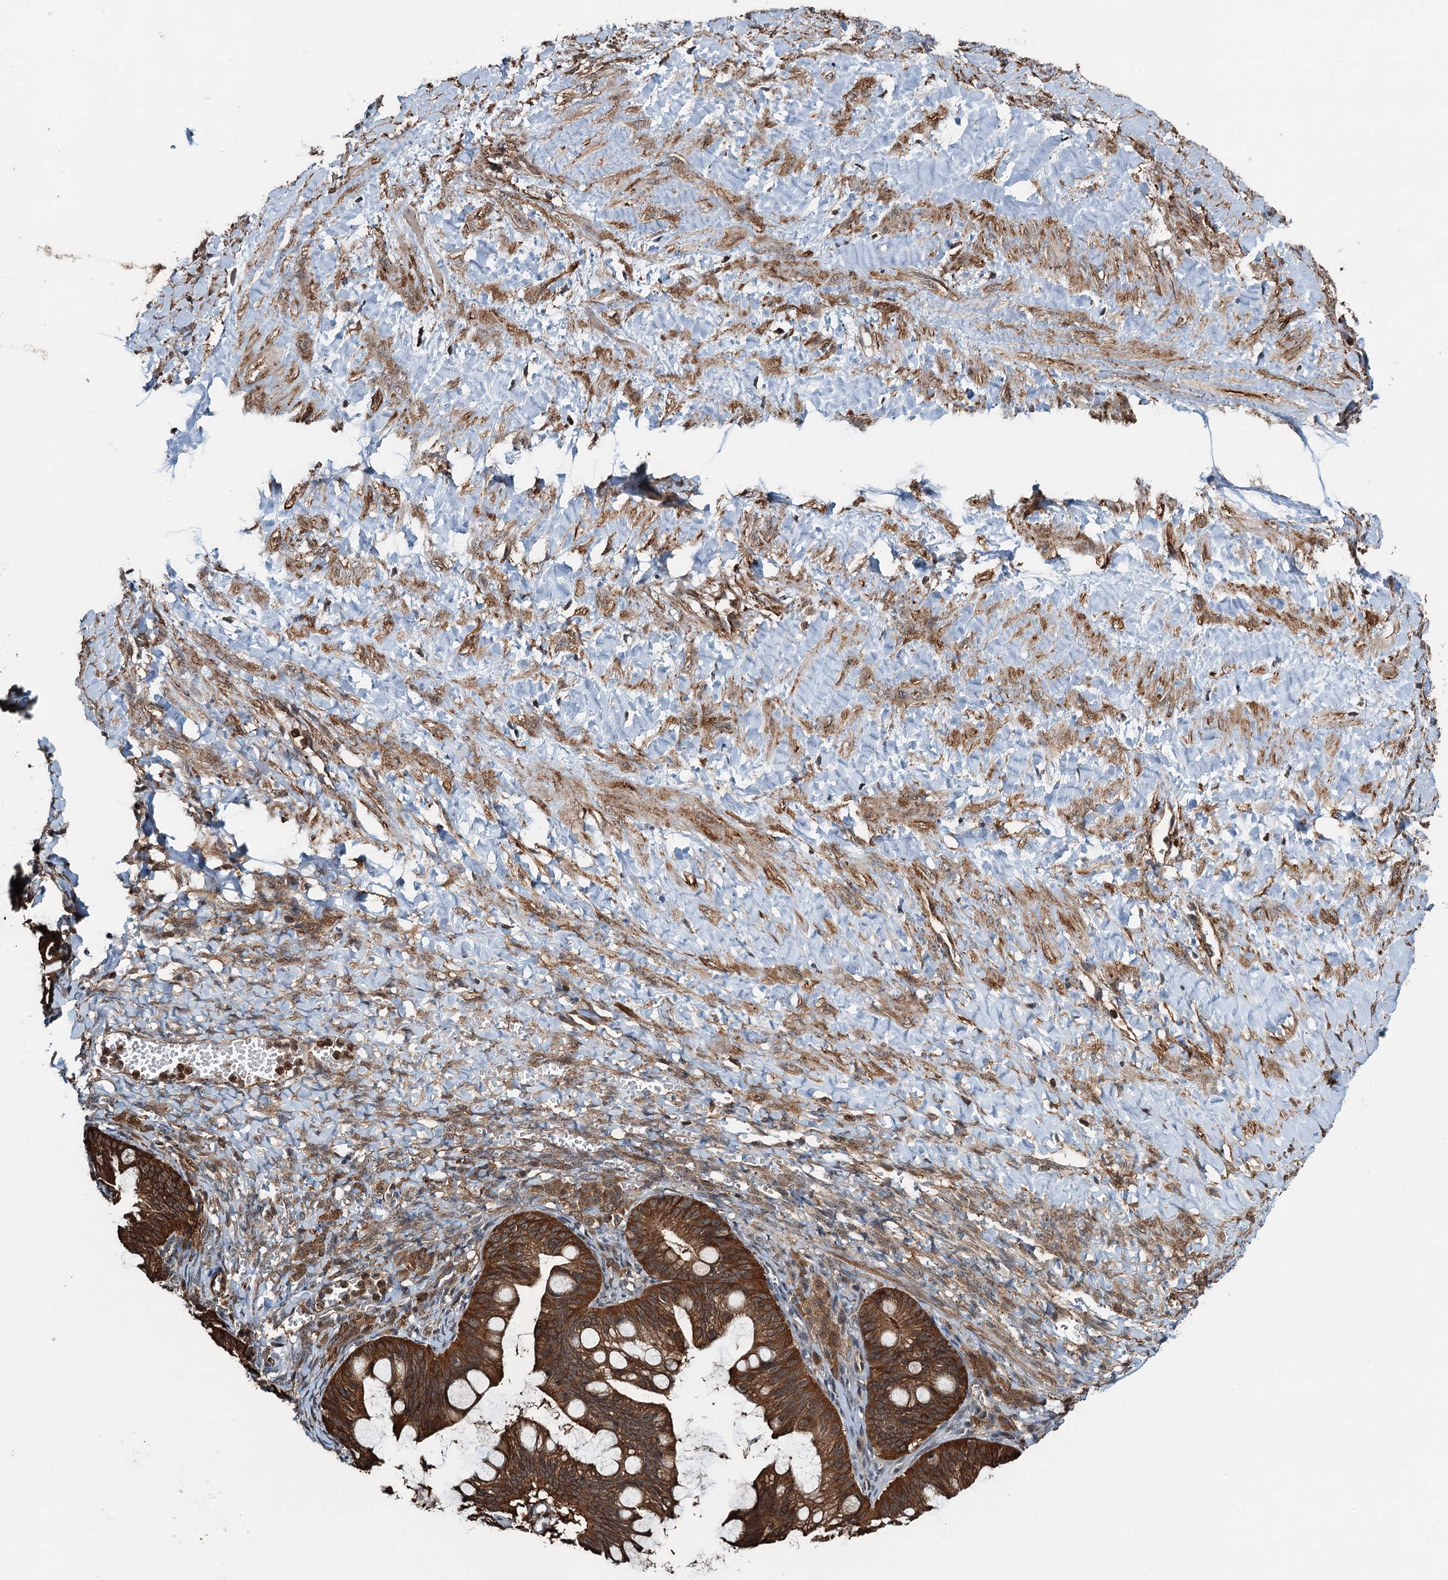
{"staining": {"intensity": "strong", "quantity": ">75%", "location": "cytoplasmic/membranous"}, "tissue": "ovarian cancer", "cell_type": "Tumor cells", "image_type": "cancer", "snomed": [{"axis": "morphology", "description": "Cystadenocarcinoma, mucinous, NOS"}, {"axis": "topography", "description": "Ovary"}], "caption": "The micrograph reveals staining of mucinous cystadenocarcinoma (ovarian), revealing strong cytoplasmic/membranous protein positivity (brown color) within tumor cells.", "gene": "WHAMM", "patient": {"sex": "female", "age": 73}}